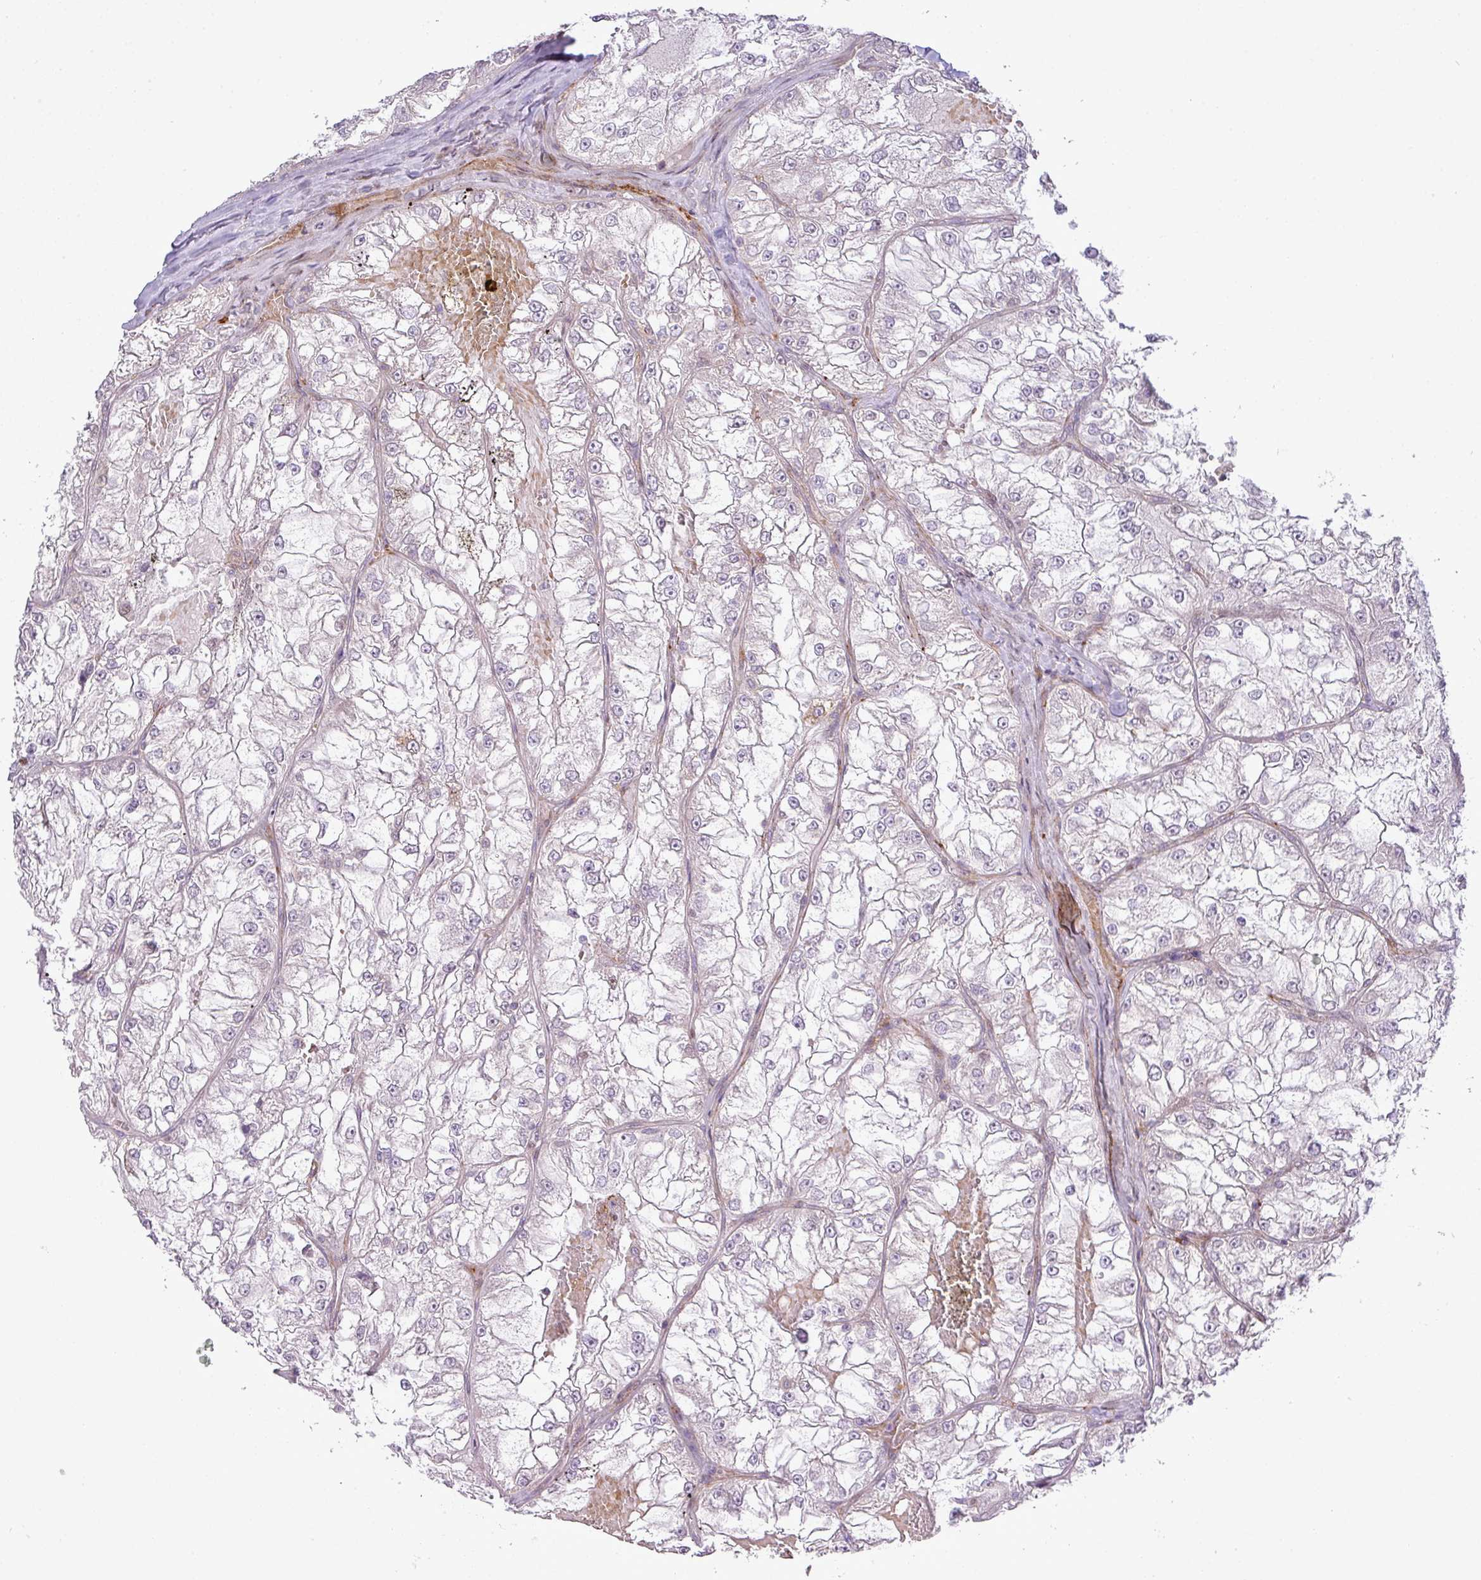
{"staining": {"intensity": "negative", "quantity": "none", "location": "none"}, "tissue": "renal cancer", "cell_type": "Tumor cells", "image_type": "cancer", "snomed": [{"axis": "morphology", "description": "Adenocarcinoma, NOS"}, {"axis": "topography", "description": "Kidney"}], "caption": "Renal adenocarcinoma stained for a protein using immunohistochemistry (IHC) reveals no expression tumor cells.", "gene": "TPRA1", "patient": {"sex": "female", "age": 72}}